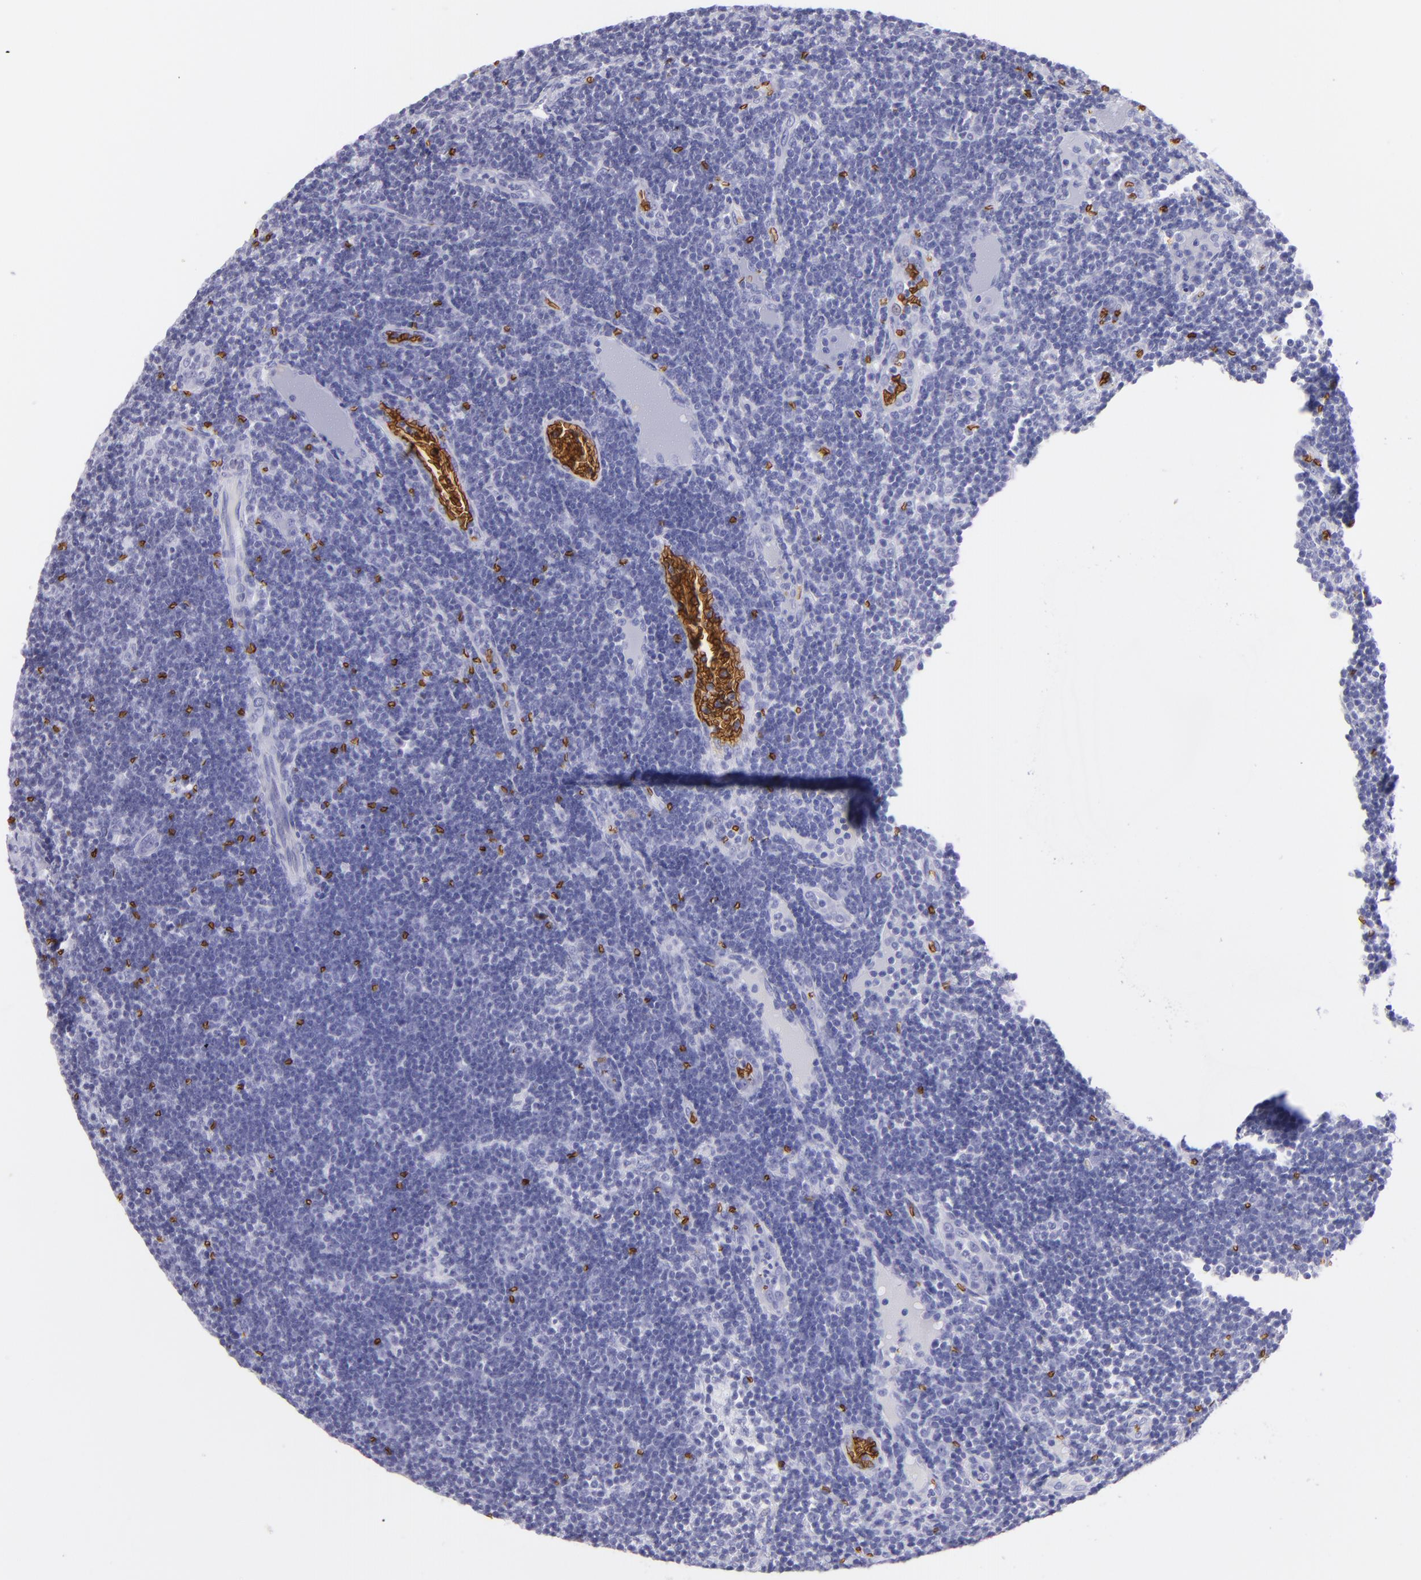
{"staining": {"intensity": "negative", "quantity": "none", "location": "none"}, "tissue": "lymph node", "cell_type": "Germinal center cells", "image_type": "normal", "snomed": [{"axis": "morphology", "description": "Normal tissue, NOS"}, {"axis": "morphology", "description": "Inflammation, NOS"}, {"axis": "topography", "description": "Lymph node"}, {"axis": "topography", "description": "Salivary gland"}], "caption": "Human lymph node stained for a protein using immunohistochemistry (IHC) reveals no staining in germinal center cells.", "gene": "GYPA", "patient": {"sex": "male", "age": 3}}